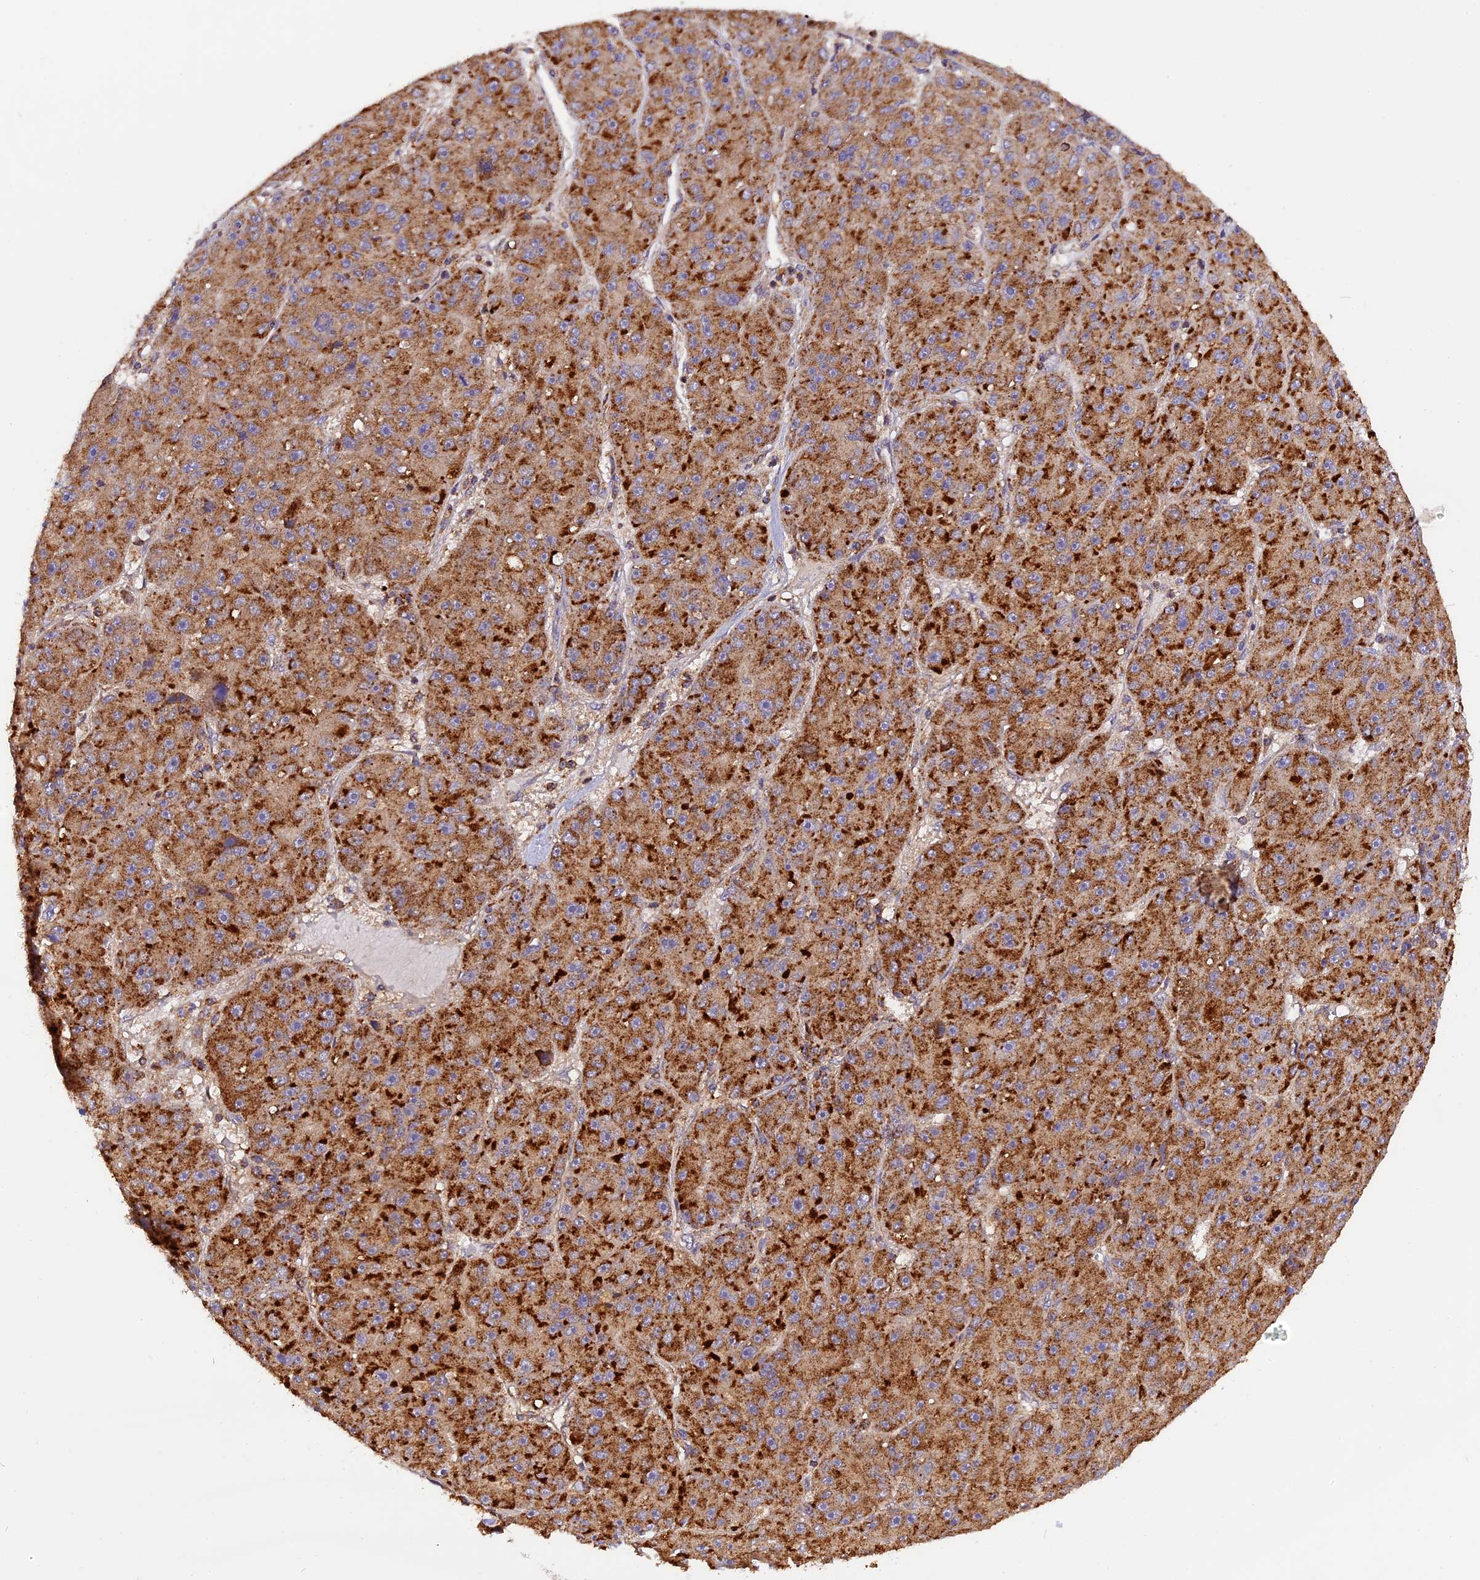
{"staining": {"intensity": "strong", "quantity": ">75%", "location": "cytoplasmic/membranous"}, "tissue": "liver cancer", "cell_type": "Tumor cells", "image_type": "cancer", "snomed": [{"axis": "morphology", "description": "Carcinoma, Hepatocellular, NOS"}, {"axis": "topography", "description": "Liver"}], "caption": "Liver cancer stained with a protein marker exhibits strong staining in tumor cells.", "gene": "PEX3", "patient": {"sex": "male", "age": 67}}